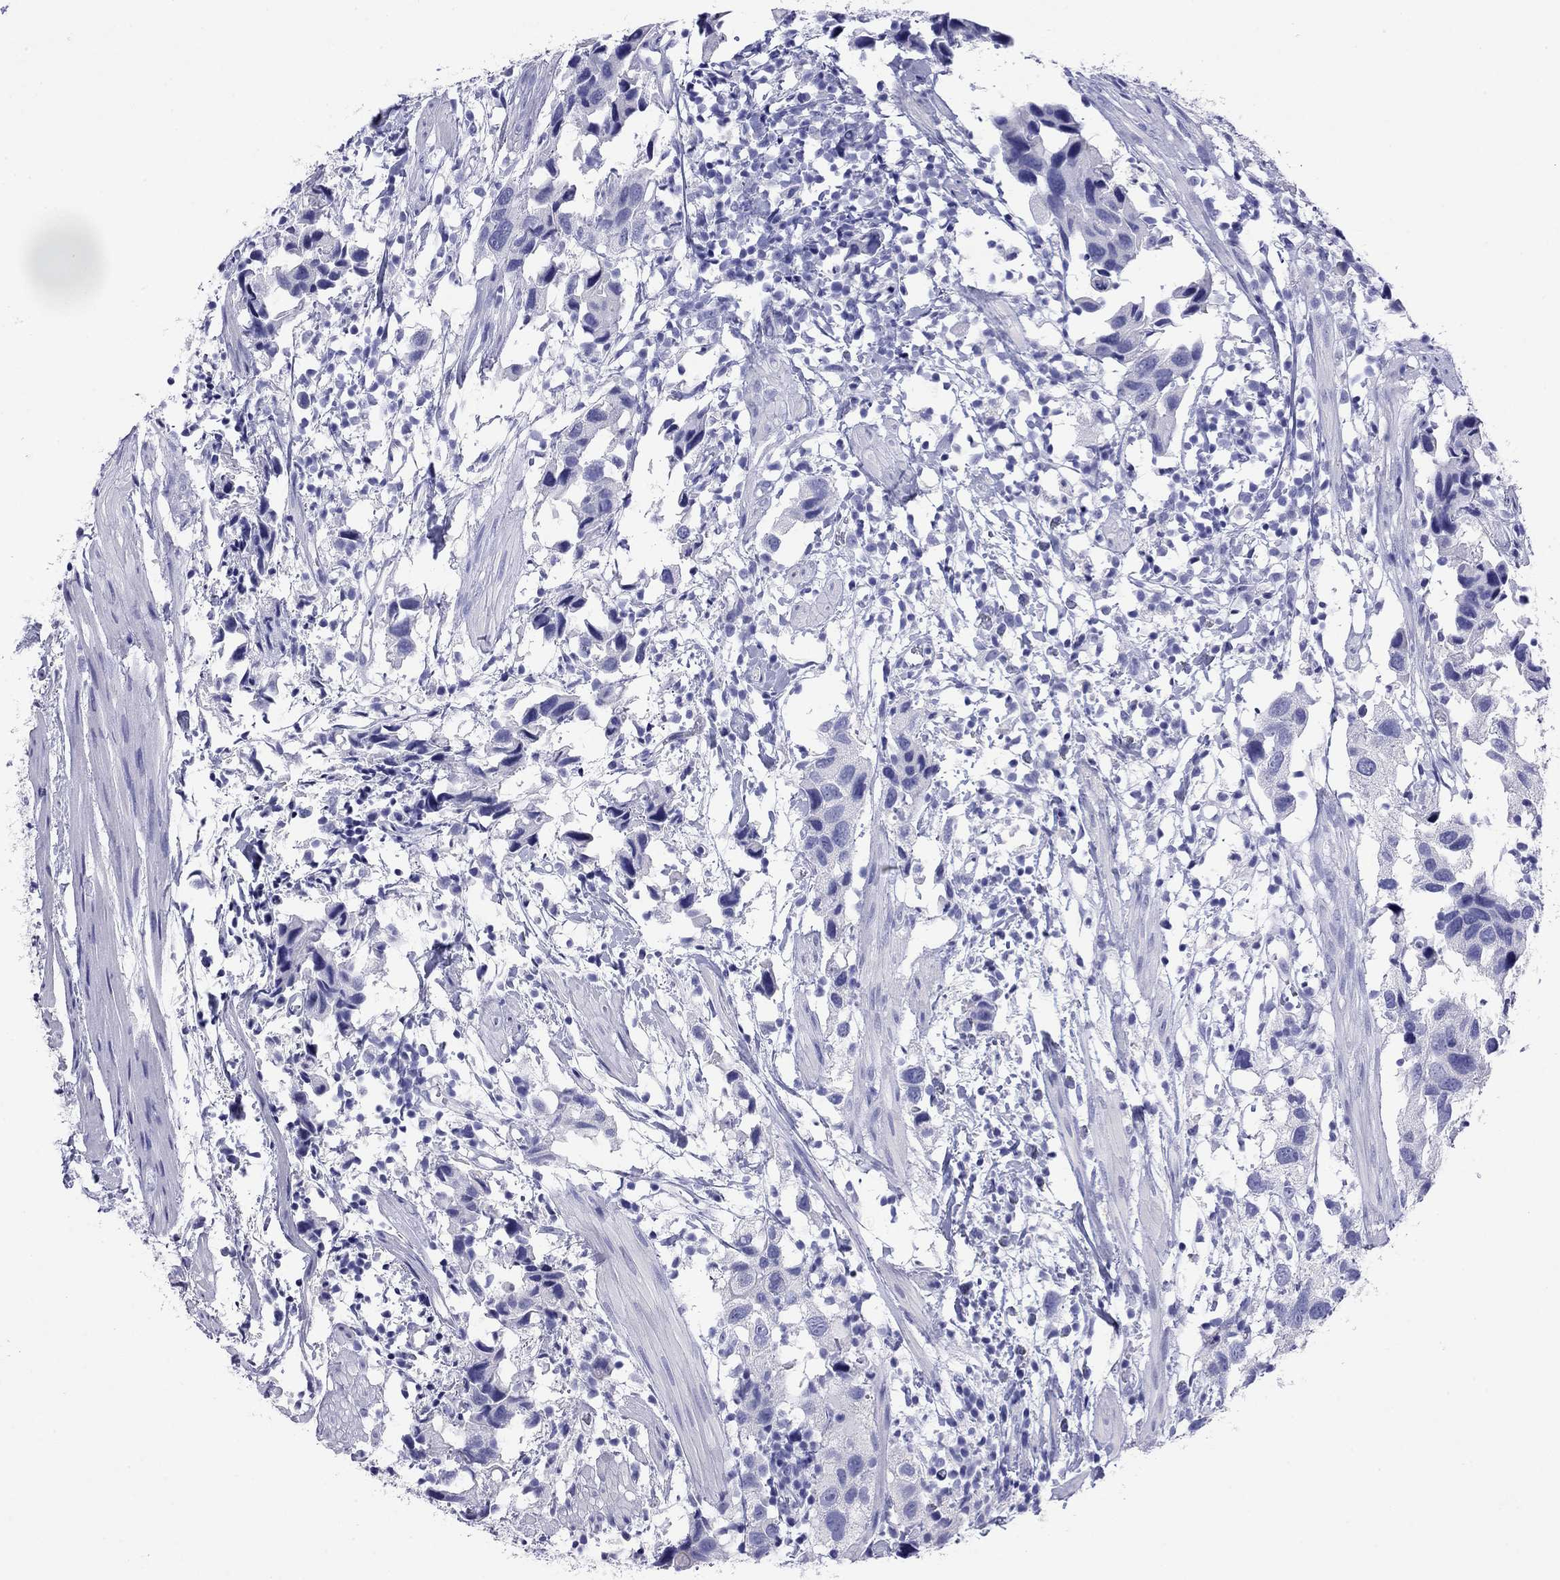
{"staining": {"intensity": "negative", "quantity": "none", "location": "none"}, "tissue": "urothelial cancer", "cell_type": "Tumor cells", "image_type": "cancer", "snomed": [{"axis": "morphology", "description": "Urothelial carcinoma, High grade"}, {"axis": "topography", "description": "Urinary bladder"}], "caption": "Tumor cells show no significant positivity in urothelial cancer. (Stains: DAB (3,3'-diaminobenzidine) IHC with hematoxylin counter stain, Microscopy: brightfield microscopy at high magnification).", "gene": "FIGLA", "patient": {"sex": "male", "age": 79}}